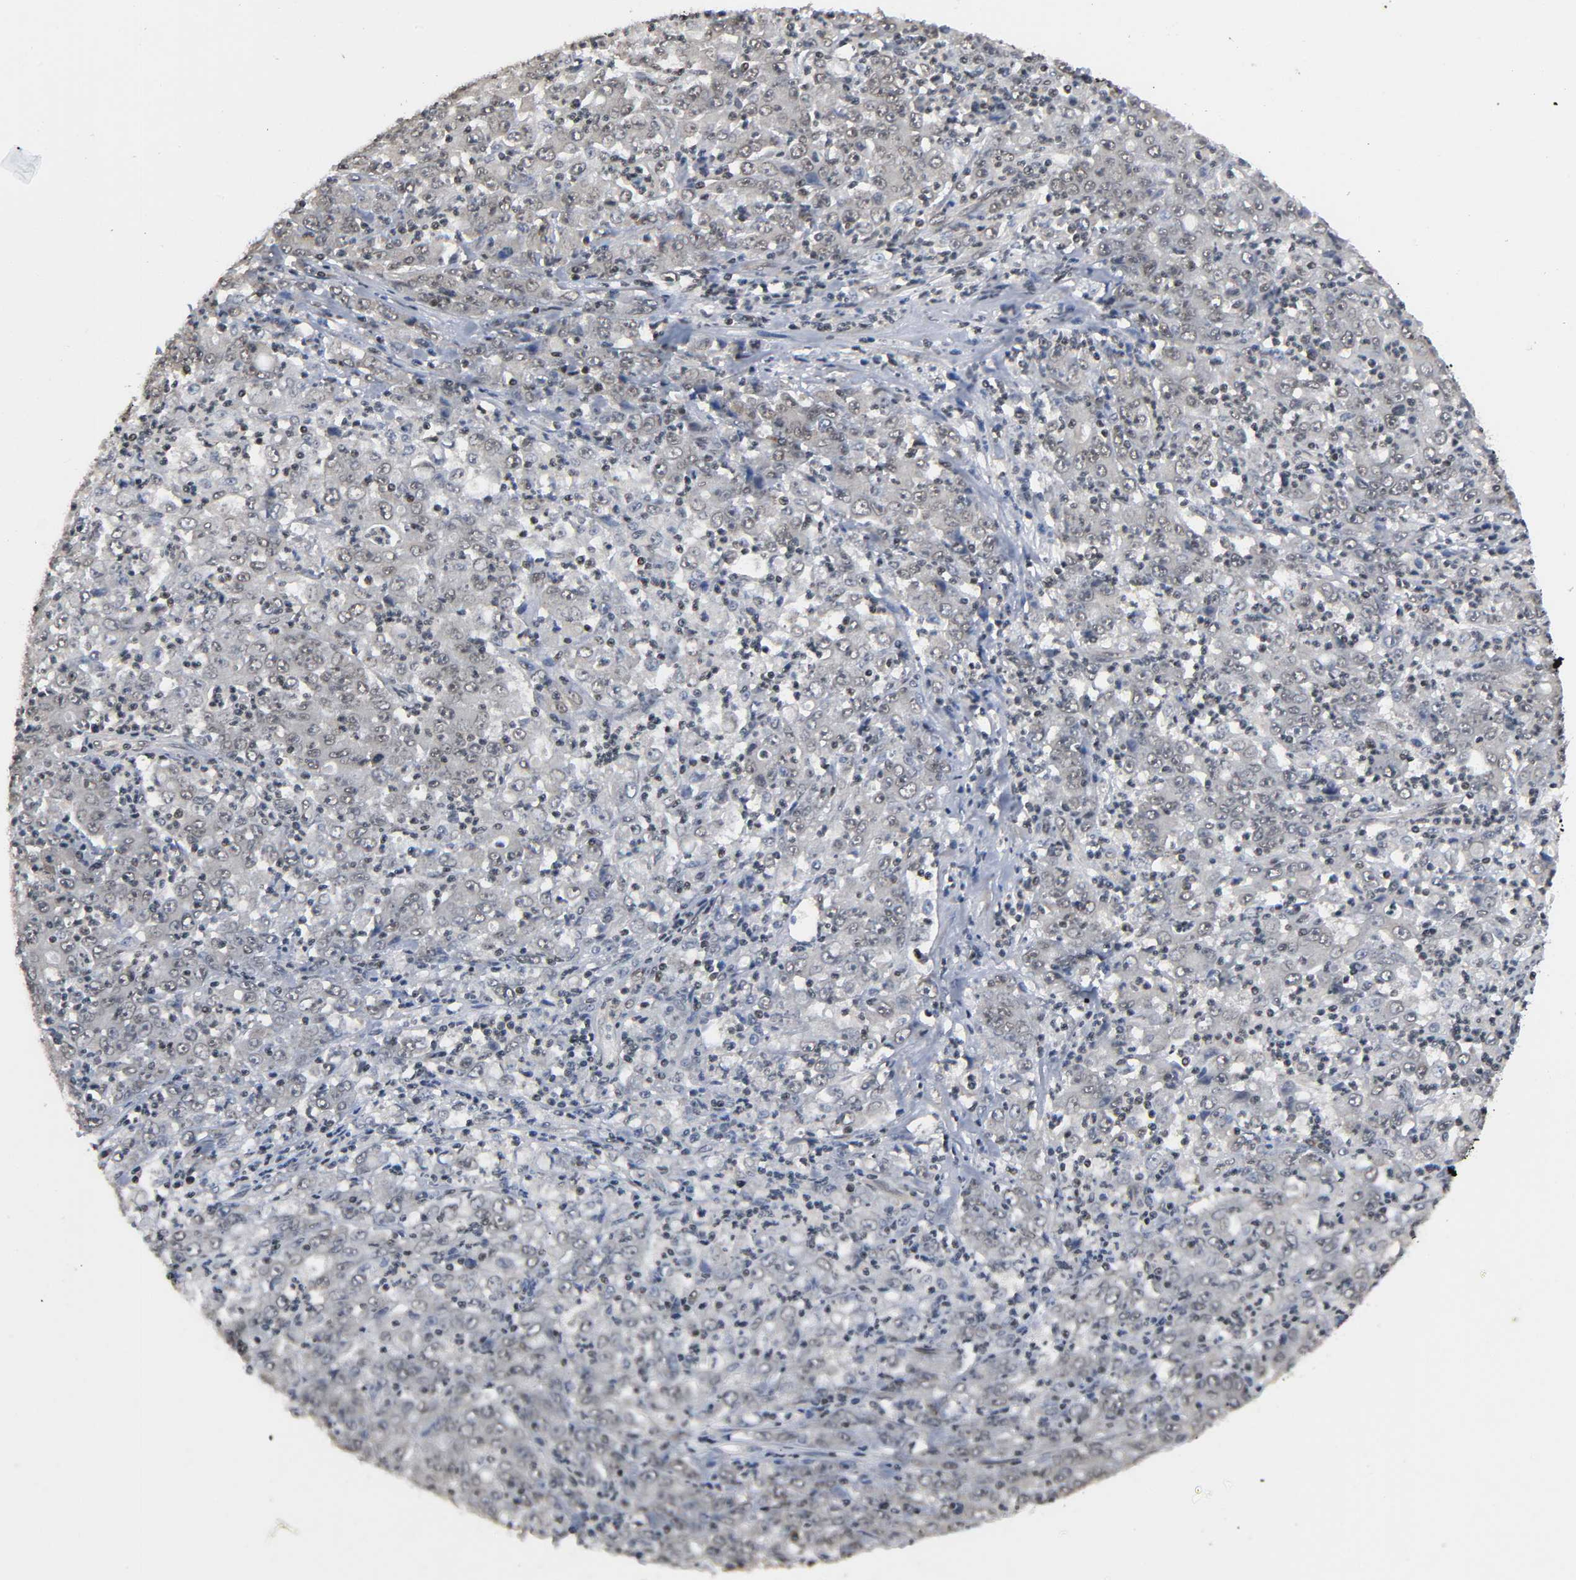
{"staining": {"intensity": "weak", "quantity": ">75%", "location": "cytoplasmic/membranous,nuclear"}, "tissue": "stomach cancer", "cell_type": "Tumor cells", "image_type": "cancer", "snomed": [{"axis": "morphology", "description": "Adenocarcinoma, NOS"}, {"axis": "topography", "description": "Stomach, lower"}], "caption": "IHC of stomach cancer displays low levels of weak cytoplasmic/membranous and nuclear positivity in about >75% of tumor cells.", "gene": "ZNF384", "patient": {"sex": "female", "age": 71}}